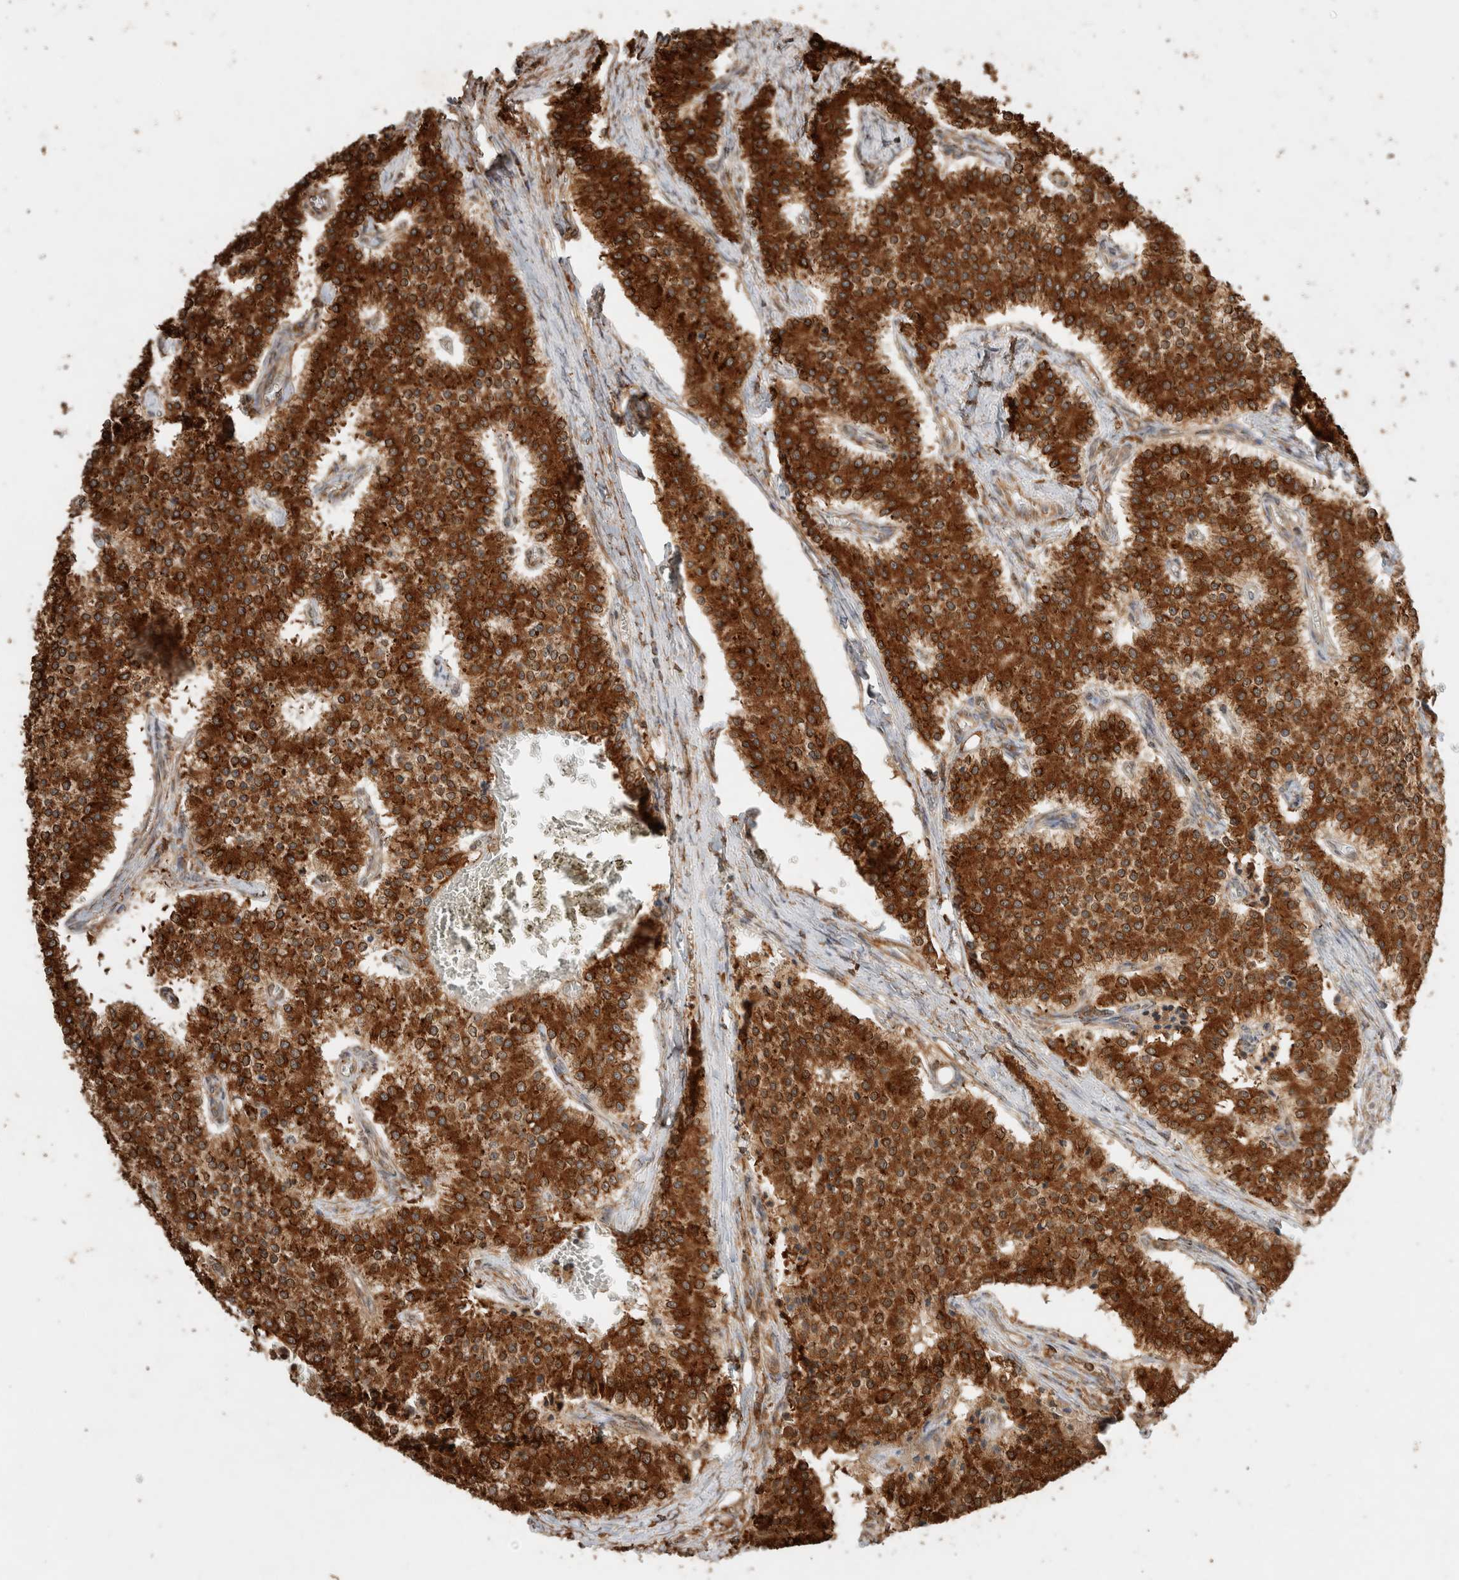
{"staining": {"intensity": "strong", "quantity": ">75%", "location": "cytoplasmic/membranous"}, "tissue": "carcinoid", "cell_type": "Tumor cells", "image_type": "cancer", "snomed": [{"axis": "morphology", "description": "Carcinoid, malignant, NOS"}, {"axis": "topography", "description": "Colon"}], "caption": "Protein staining exhibits strong cytoplasmic/membranous staining in approximately >75% of tumor cells in carcinoid.", "gene": "ERAP1", "patient": {"sex": "female", "age": 52}}